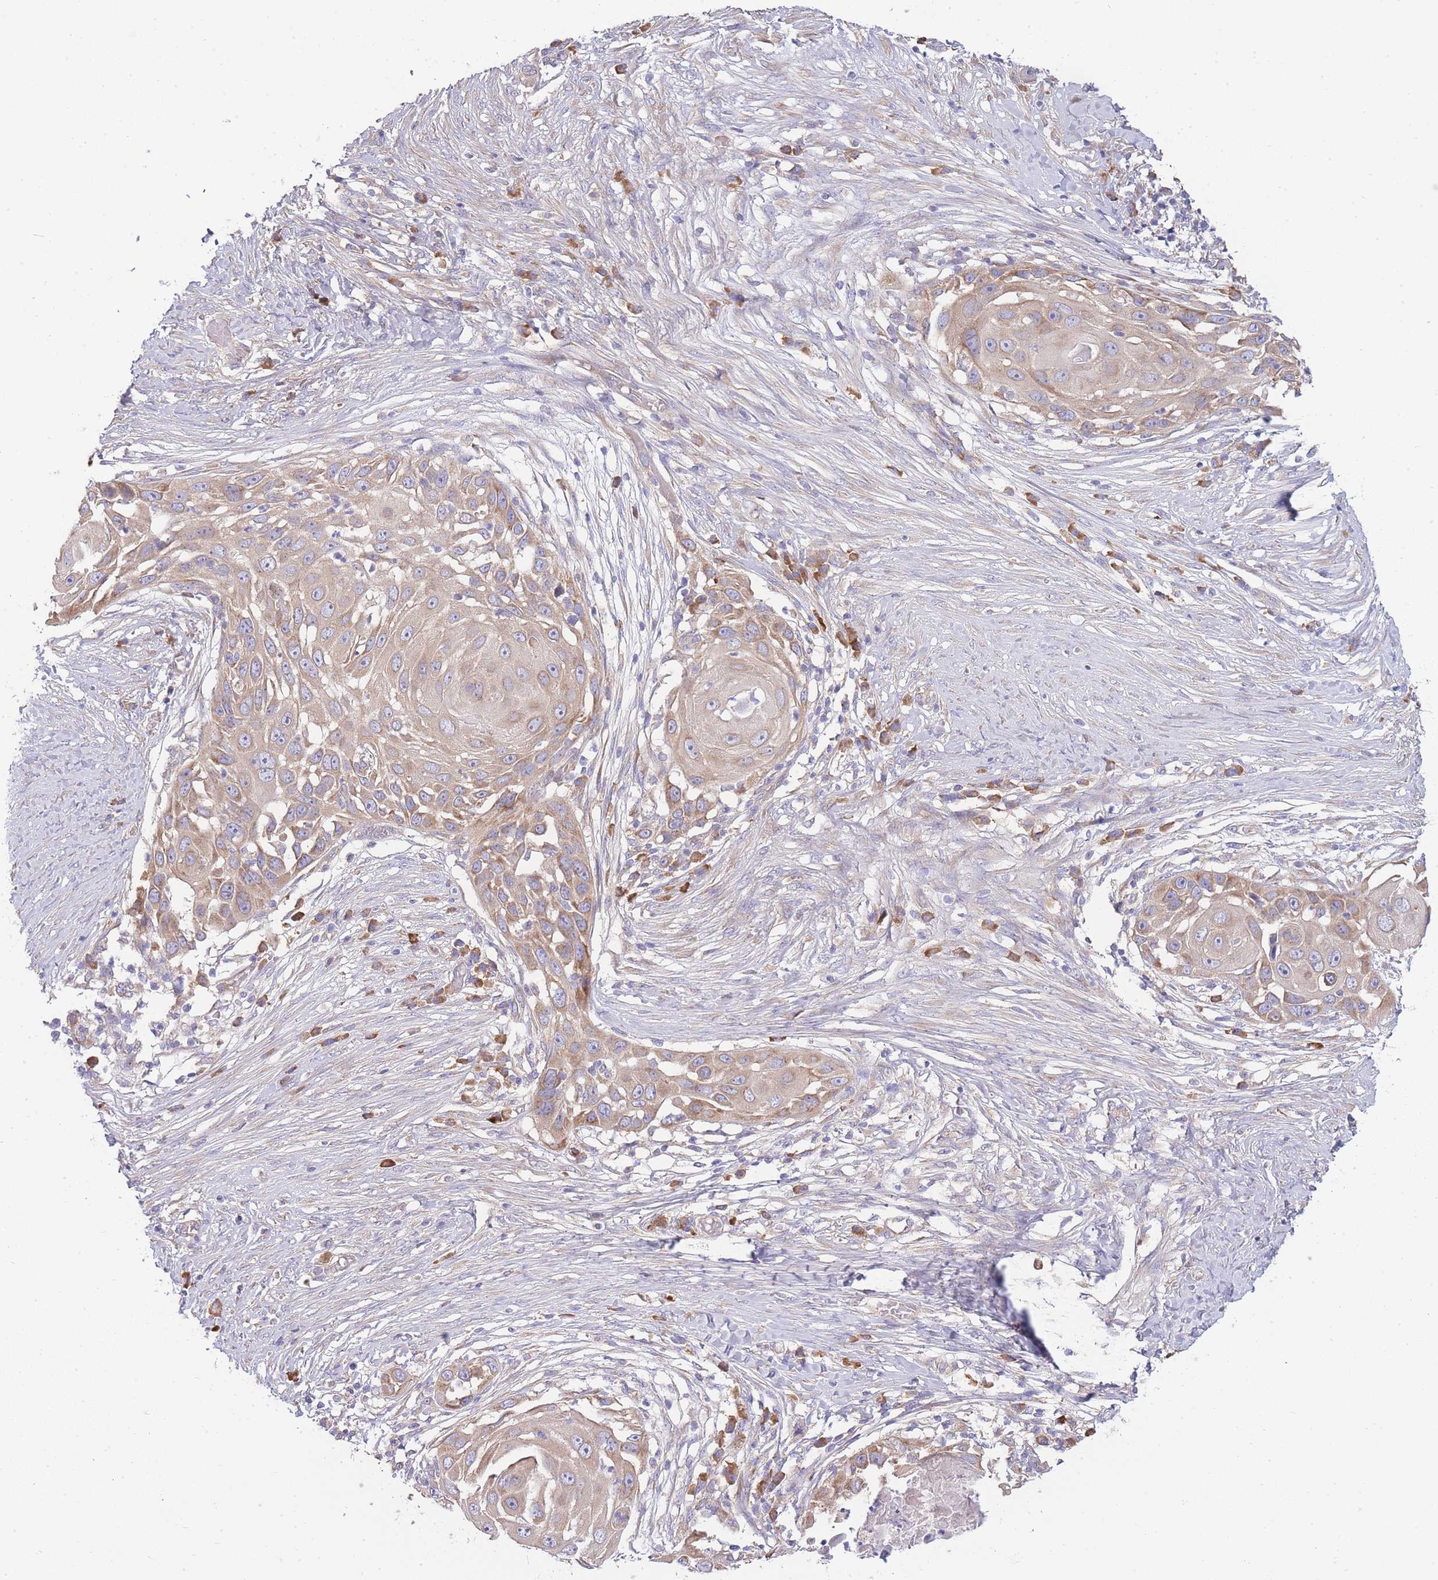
{"staining": {"intensity": "moderate", "quantity": ">75%", "location": "cytoplasmic/membranous"}, "tissue": "skin cancer", "cell_type": "Tumor cells", "image_type": "cancer", "snomed": [{"axis": "morphology", "description": "Squamous cell carcinoma, NOS"}, {"axis": "topography", "description": "Skin"}], "caption": "Squamous cell carcinoma (skin) stained with a protein marker shows moderate staining in tumor cells.", "gene": "BEX1", "patient": {"sex": "female", "age": 44}}